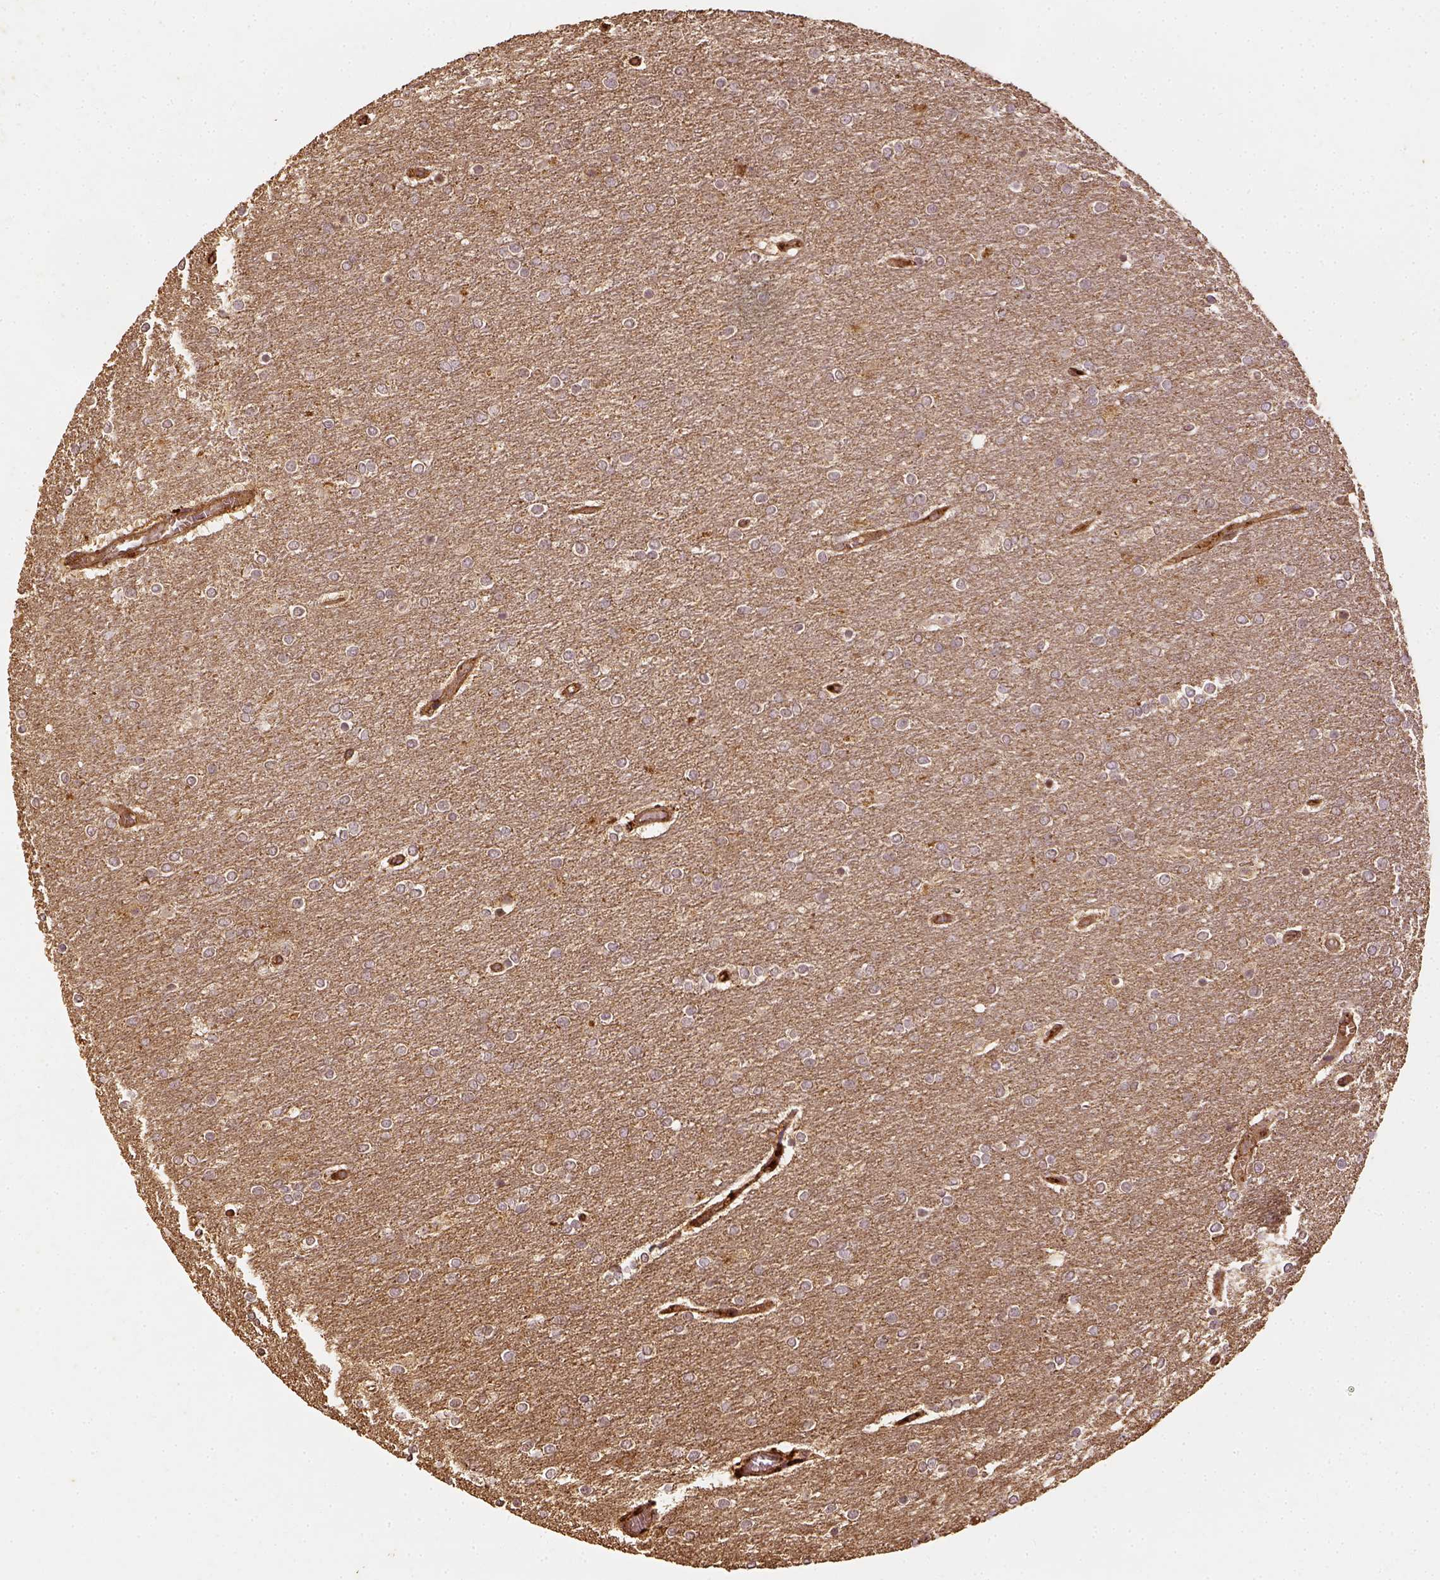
{"staining": {"intensity": "weak", "quantity": "<25%", "location": "cytoplasmic/membranous"}, "tissue": "glioma", "cell_type": "Tumor cells", "image_type": "cancer", "snomed": [{"axis": "morphology", "description": "Glioma, malignant, High grade"}, {"axis": "topography", "description": "Brain"}], "caption": "An image of human glioma is negative for staining in tumor cells.", "gene": "VEGFA", "patient": {"sex": "female", "age": 61}}